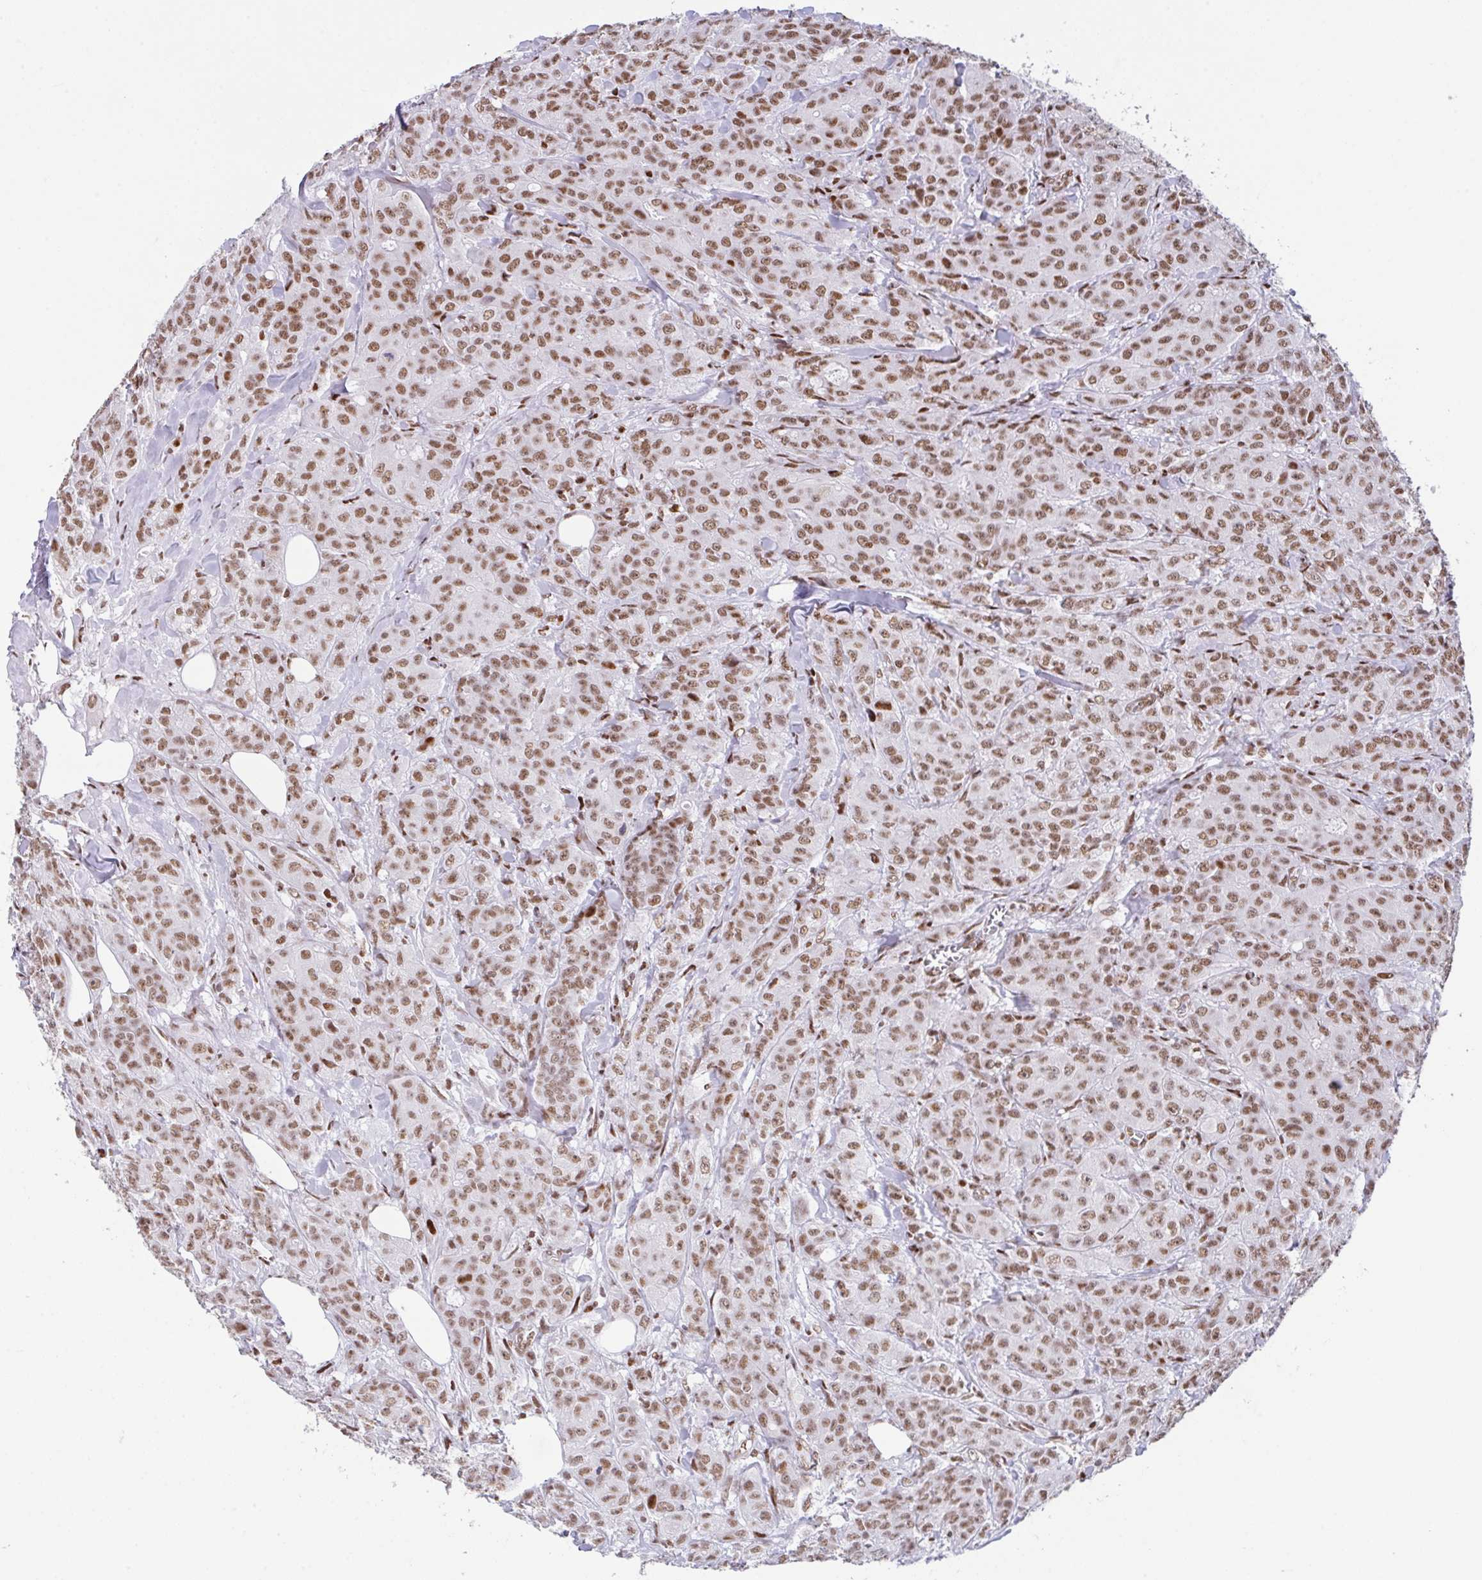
{"staining": {"intensity": "moderate", "quantity": ">75%", "location": "nuclear"}, "tissue": "breast cancer", "cell_type": "Tumor cells", "image_type": "cancer", "snomed": [{"axis": "morphology", "description": "Normal tissue, NOS"}, {"axis": "morphology", "description": "Duct carcinoma"}, {"axis": "topography", "description": "Breast"}], "caption": "Immunohistochemical staining of breast invasive ductal carcinoma exhibits medium levels of moderate nuclear expression in approximately >75% of tumor cells.", "gene": "CLP1", "patient": {"sex": "female", "age": 43}}